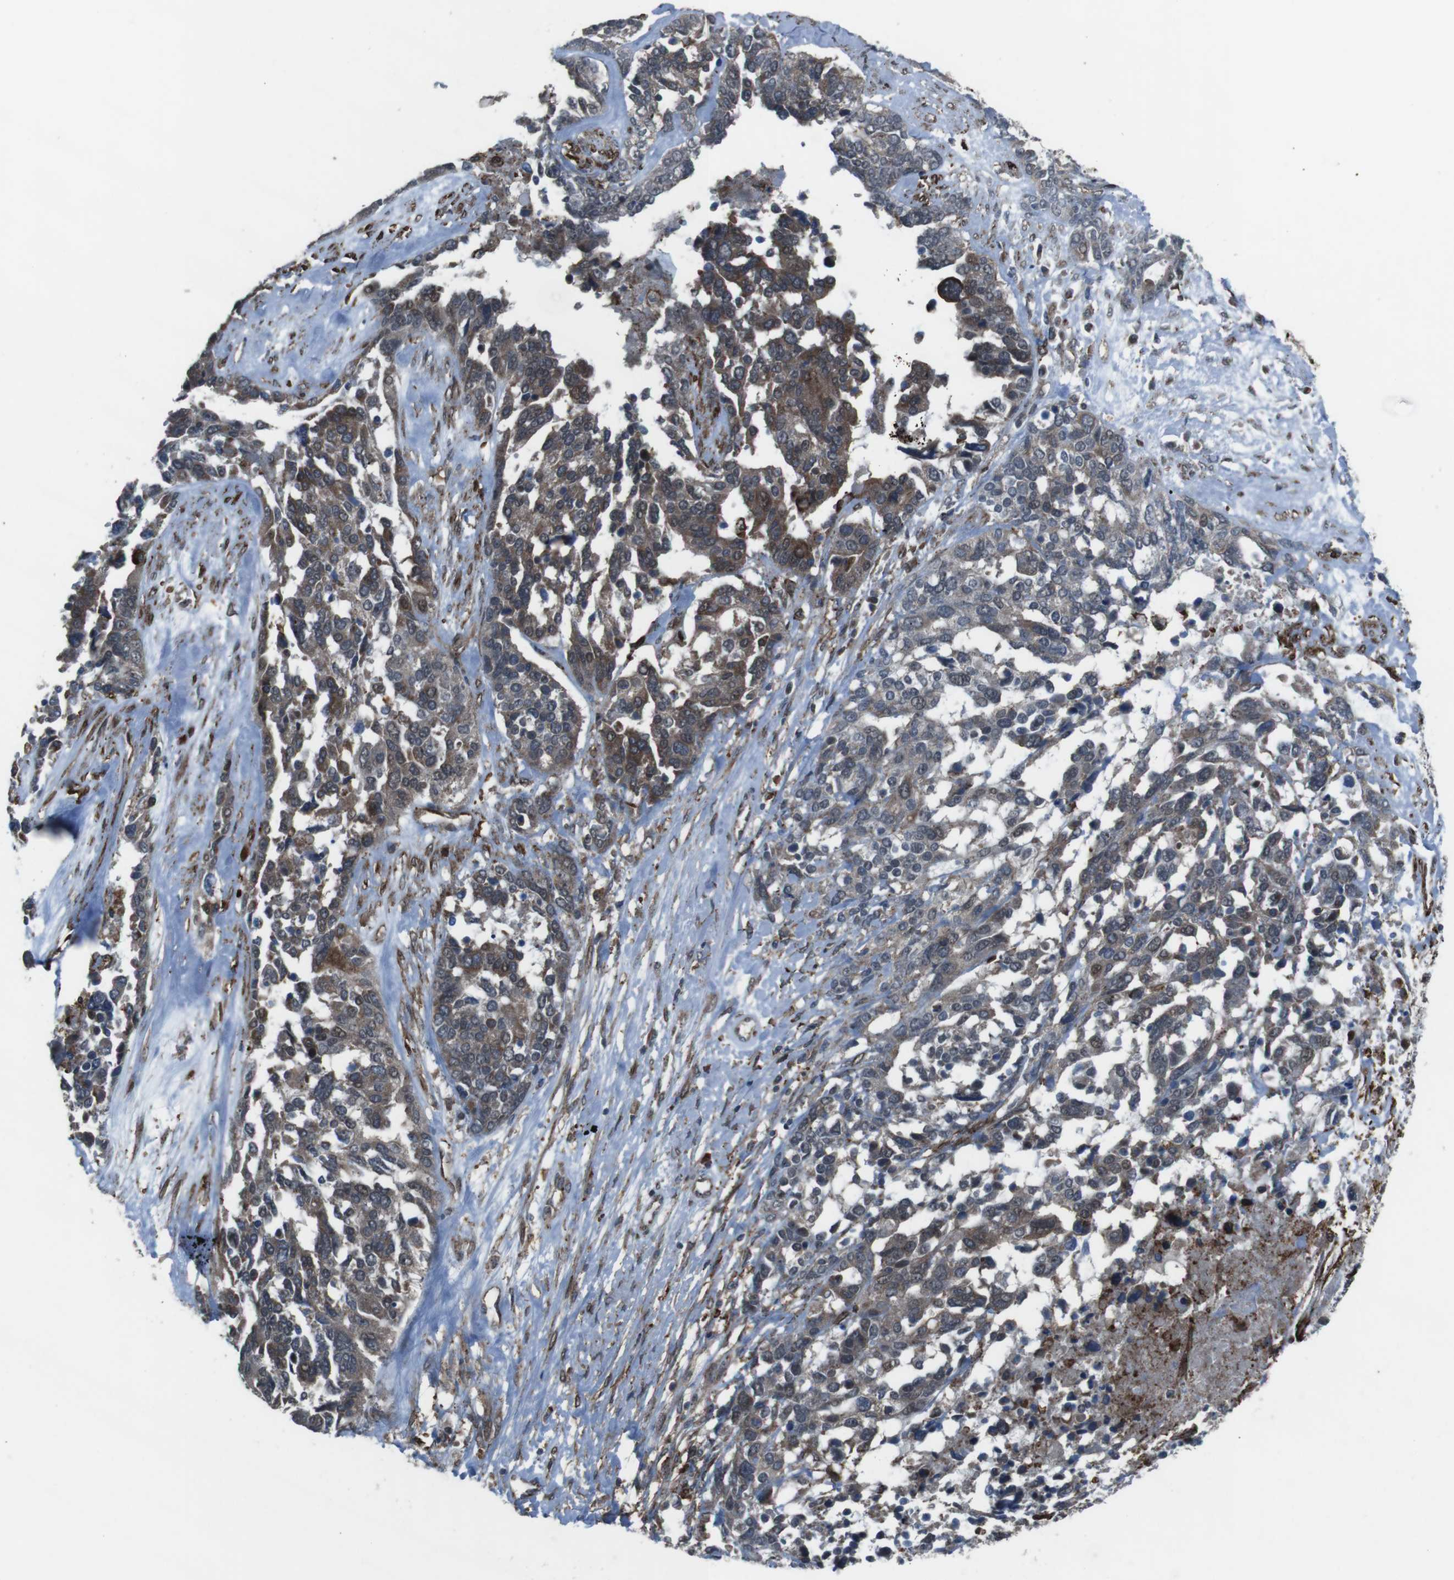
{"staining": {"intensity": "moderate", "quantity": ">75%", "location": "cytoplasmic/membranous"}, "tissue": "ovarian cancer", "cell_type": "Tumor cells", "image_type": "cancer", "snomed": [{"axis": "morphology", "description": "Cystadenocarcinoma, serous, NOS"}, {"axis": "topography", "description": "Ovary"}], "caption": "Moderate cytoplasmic/membranous protein positivity is present in approximately >75% of tumor cells in ovarian cancer.", "gene": "GDF10", "patient": {"sex": "female", "age": 44}}